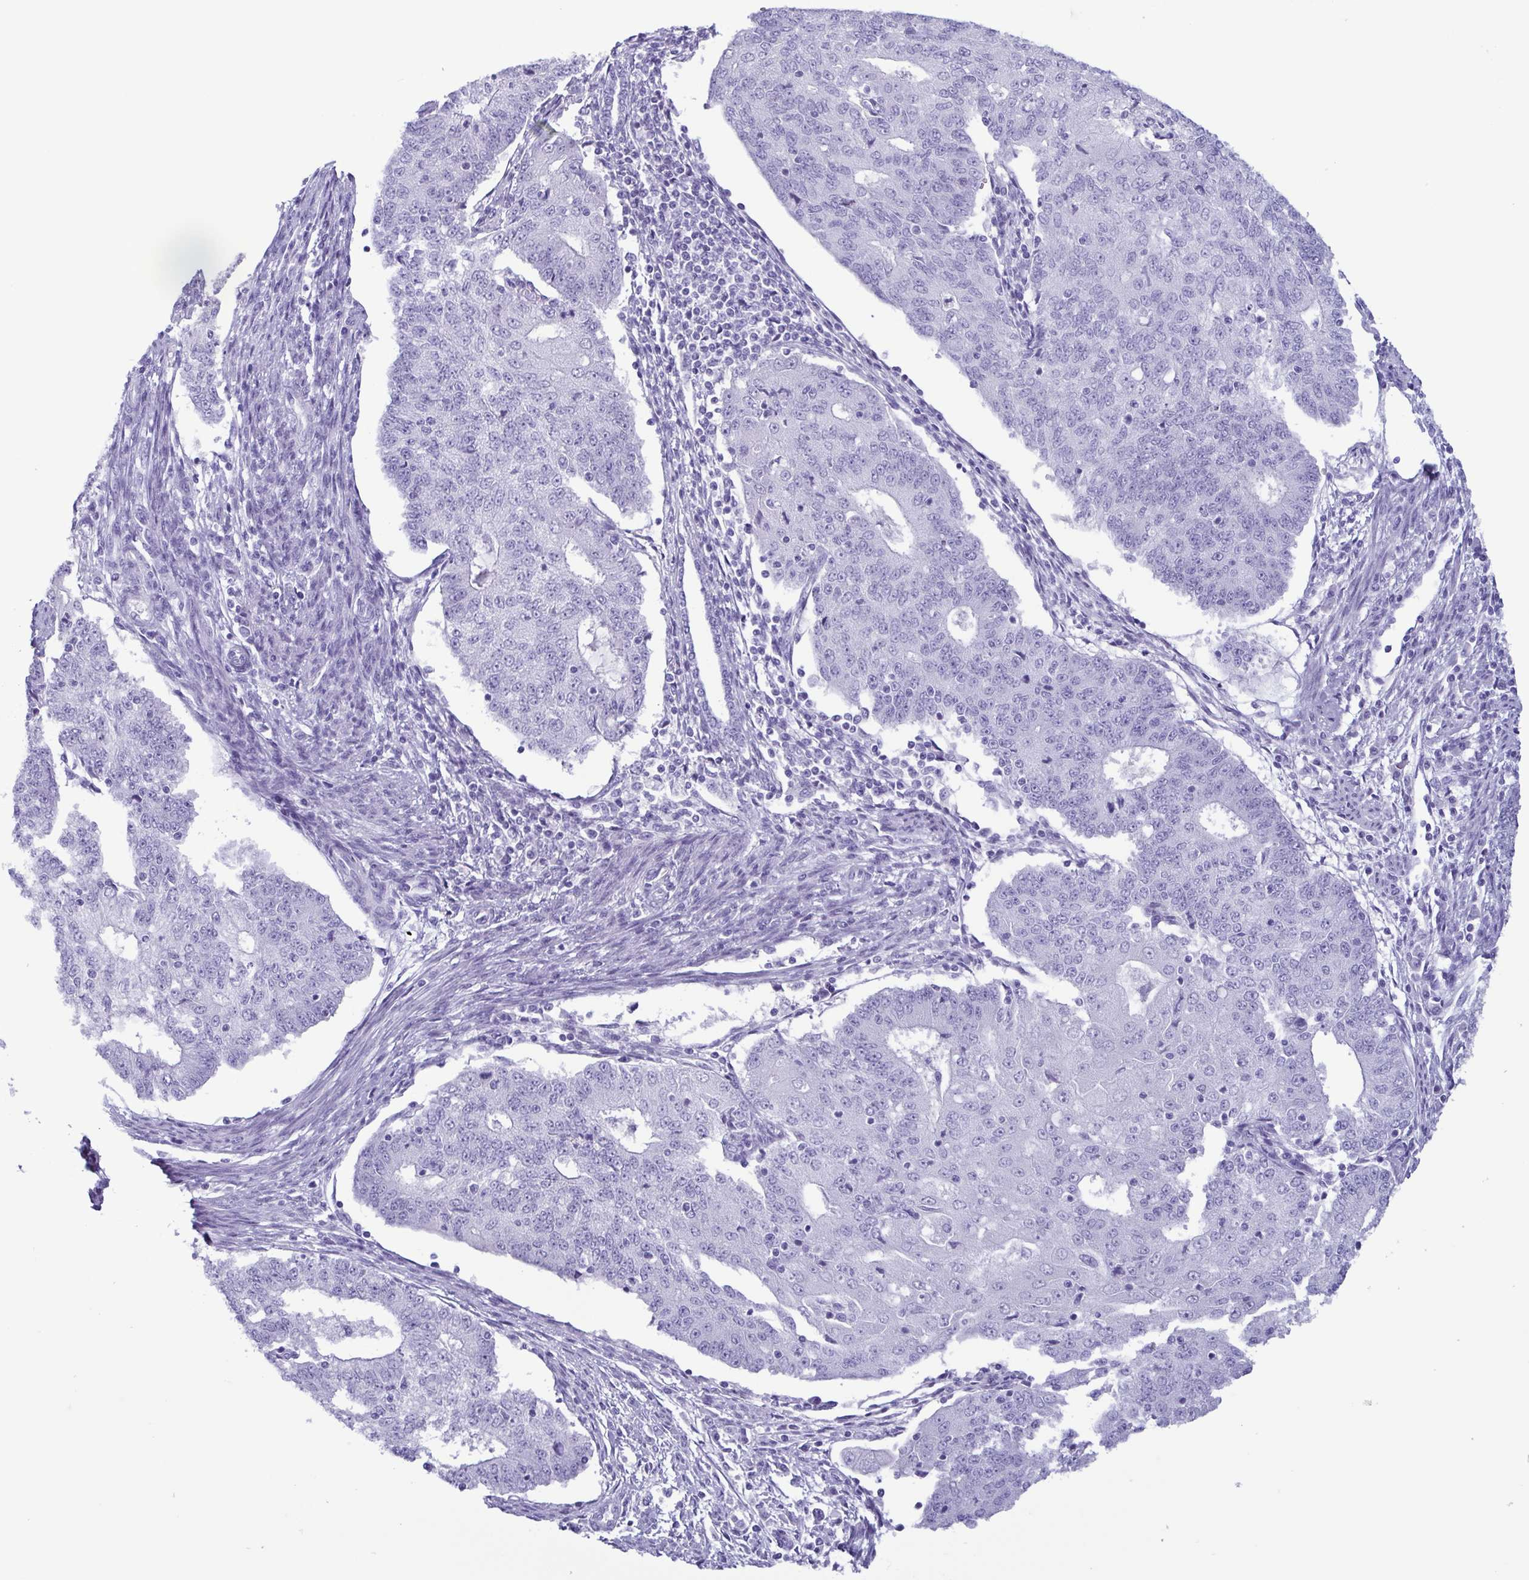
{"staining": {"intensity": "negative", "quantity": "none", "location": "none"}, "tissue": "endometrial cancer", "cell_type": "Tumor cells", "image_type": "cancer", "snomed": [{"axis": "morphology", "description": "Adenocarcinoma, NOS"}, {"axis": "topography", "description": "Endometrium"}], "caption": "Tumor cells show no significant protein positivity in adenocarcinoma (endometrial).", "gene": "LTF", "patient": {"sex": "female", "age": 56}}